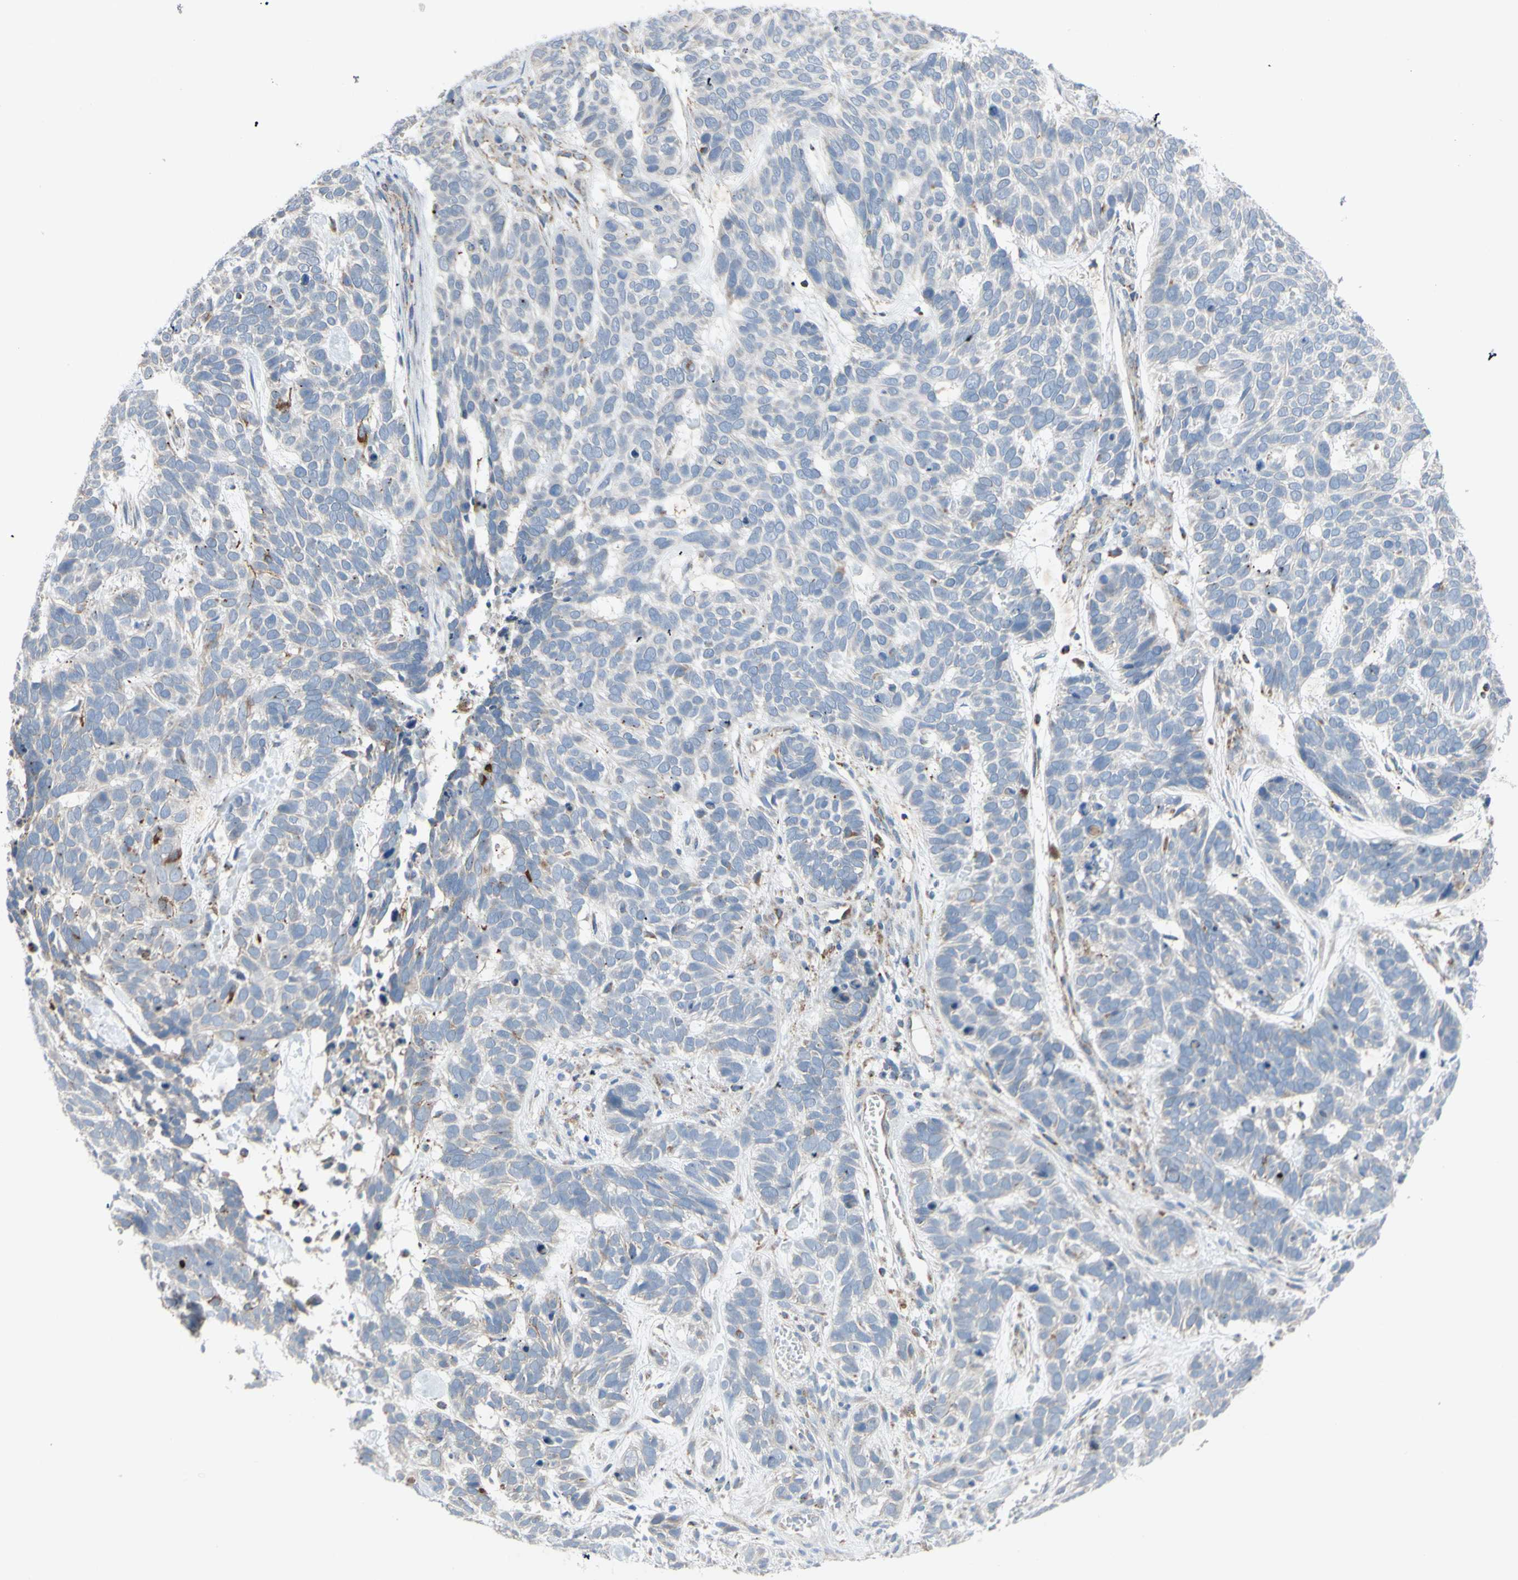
{"staining": {"intensity": "negative", "quantity": "none", "location": "none"}, "tissue": "skin cancer", "cell_type": "Tumor cells", "image_type": "cancer", "snomed": [{"axis": "morphology", "description": "Basal cell carcinoma"}, {"axis": "topography", "description": "Skin"}], "caption": "Immunohistochemistry (IHC) of human basal cell carcinoma (skin) reveals no expression in tumor cells. (DAB IHC, high magnification).", "gene": "GLT8D1", "patient": {"sex": "male", "age": 87}}